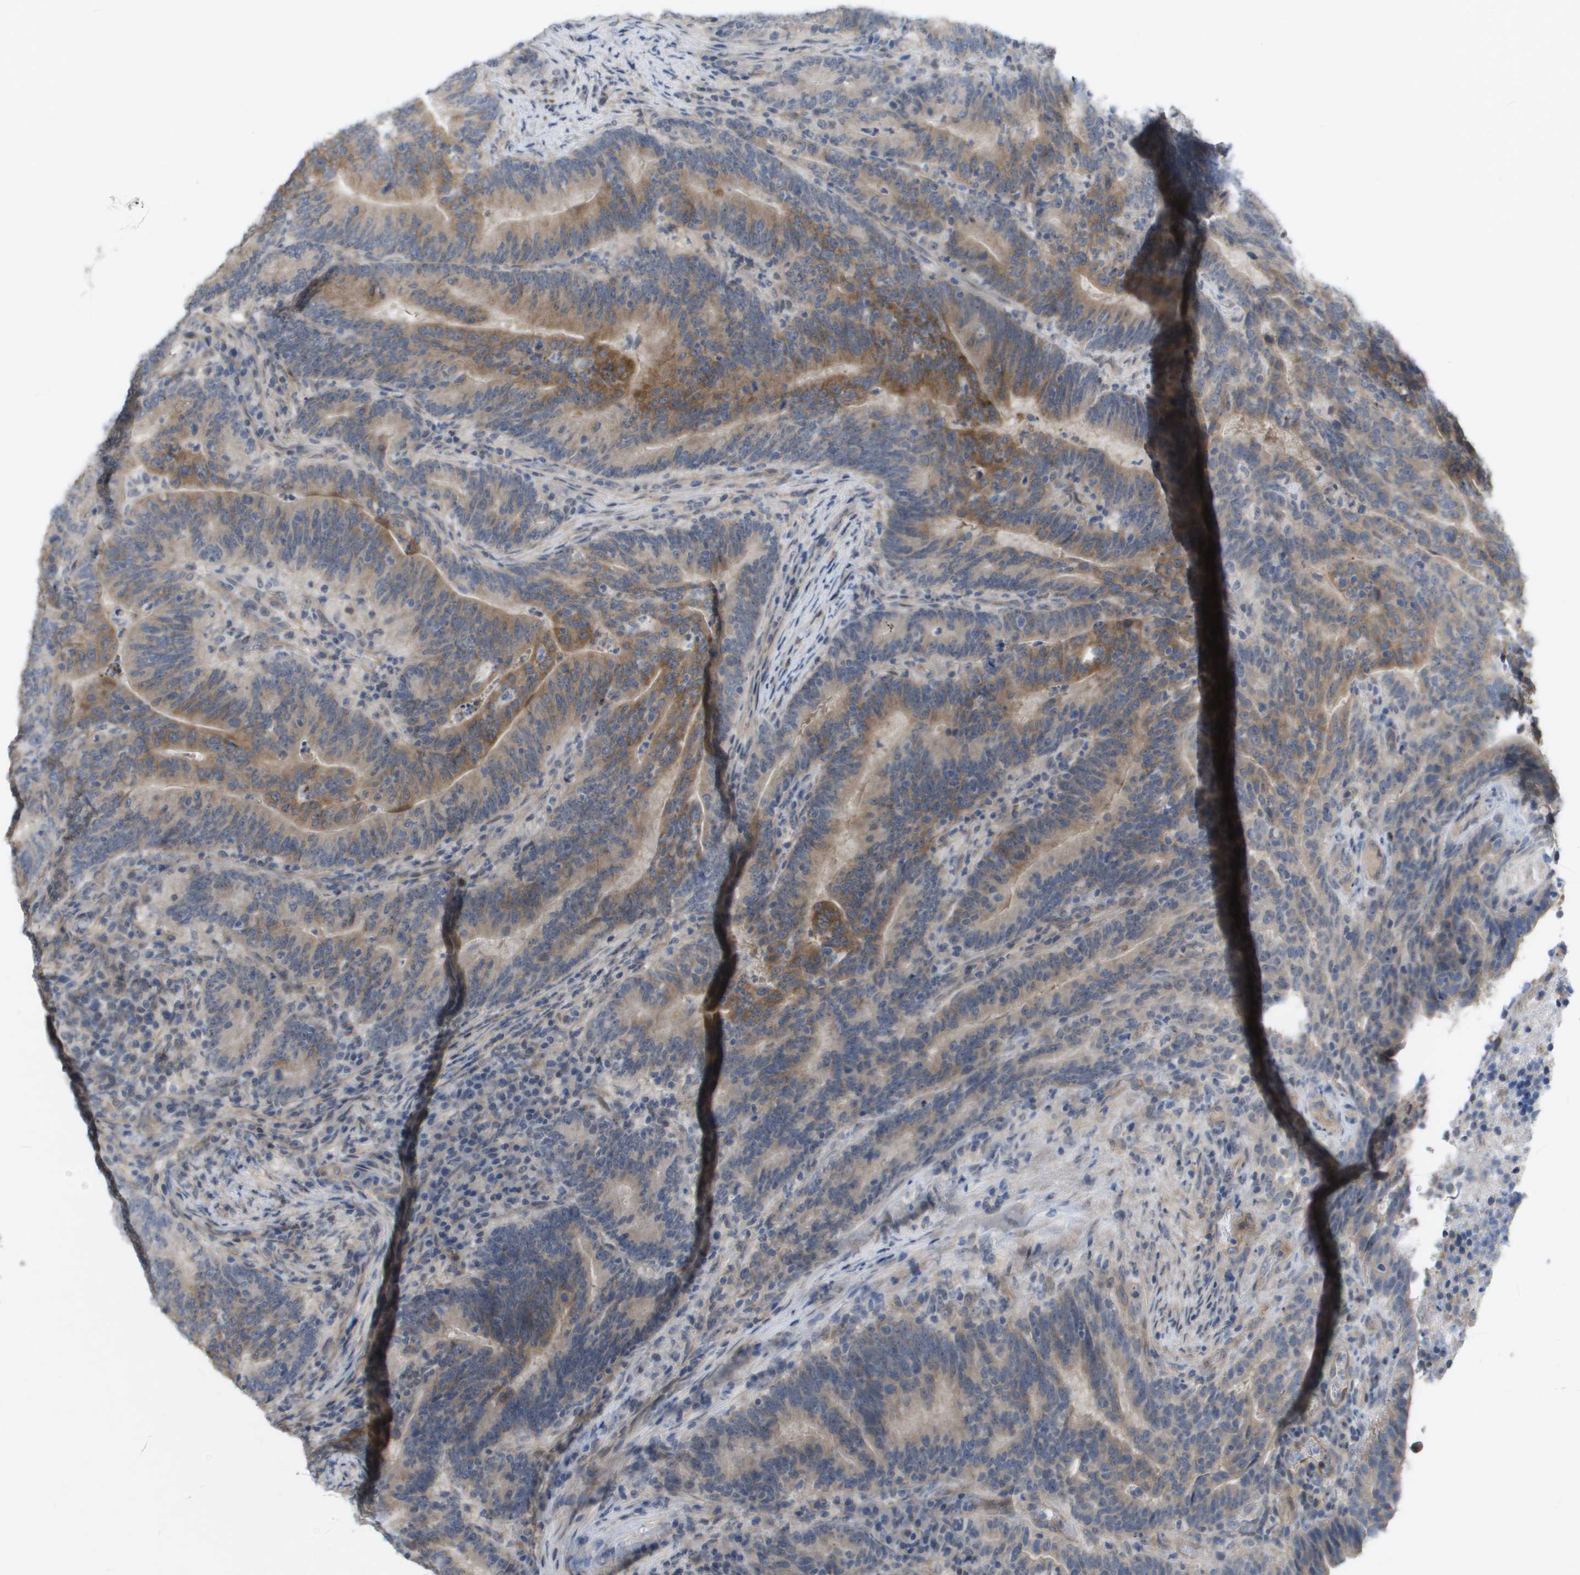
{"staining": {"intensity": "moderate", "quantity": "25%-75%", "location": "cytoplasmic/membranous"}, "tissue": "colorectal cancer", "cell_type": "Tumor cells", "image_type": "cancer", "snomed": [{"axis": "morphology", "description": "Adenocarcinoma, NOS"}, {"axis": "topography", "description": "Colon"}], "caption": "Tumor cells reveal medium levels of moderate cytoplasmic/membranous staining in approximately 25%-75% of cells in colorectal adenocarcinoma.", "gene": "MTARC2", "patient": {"sex": "female", "age": 66}}